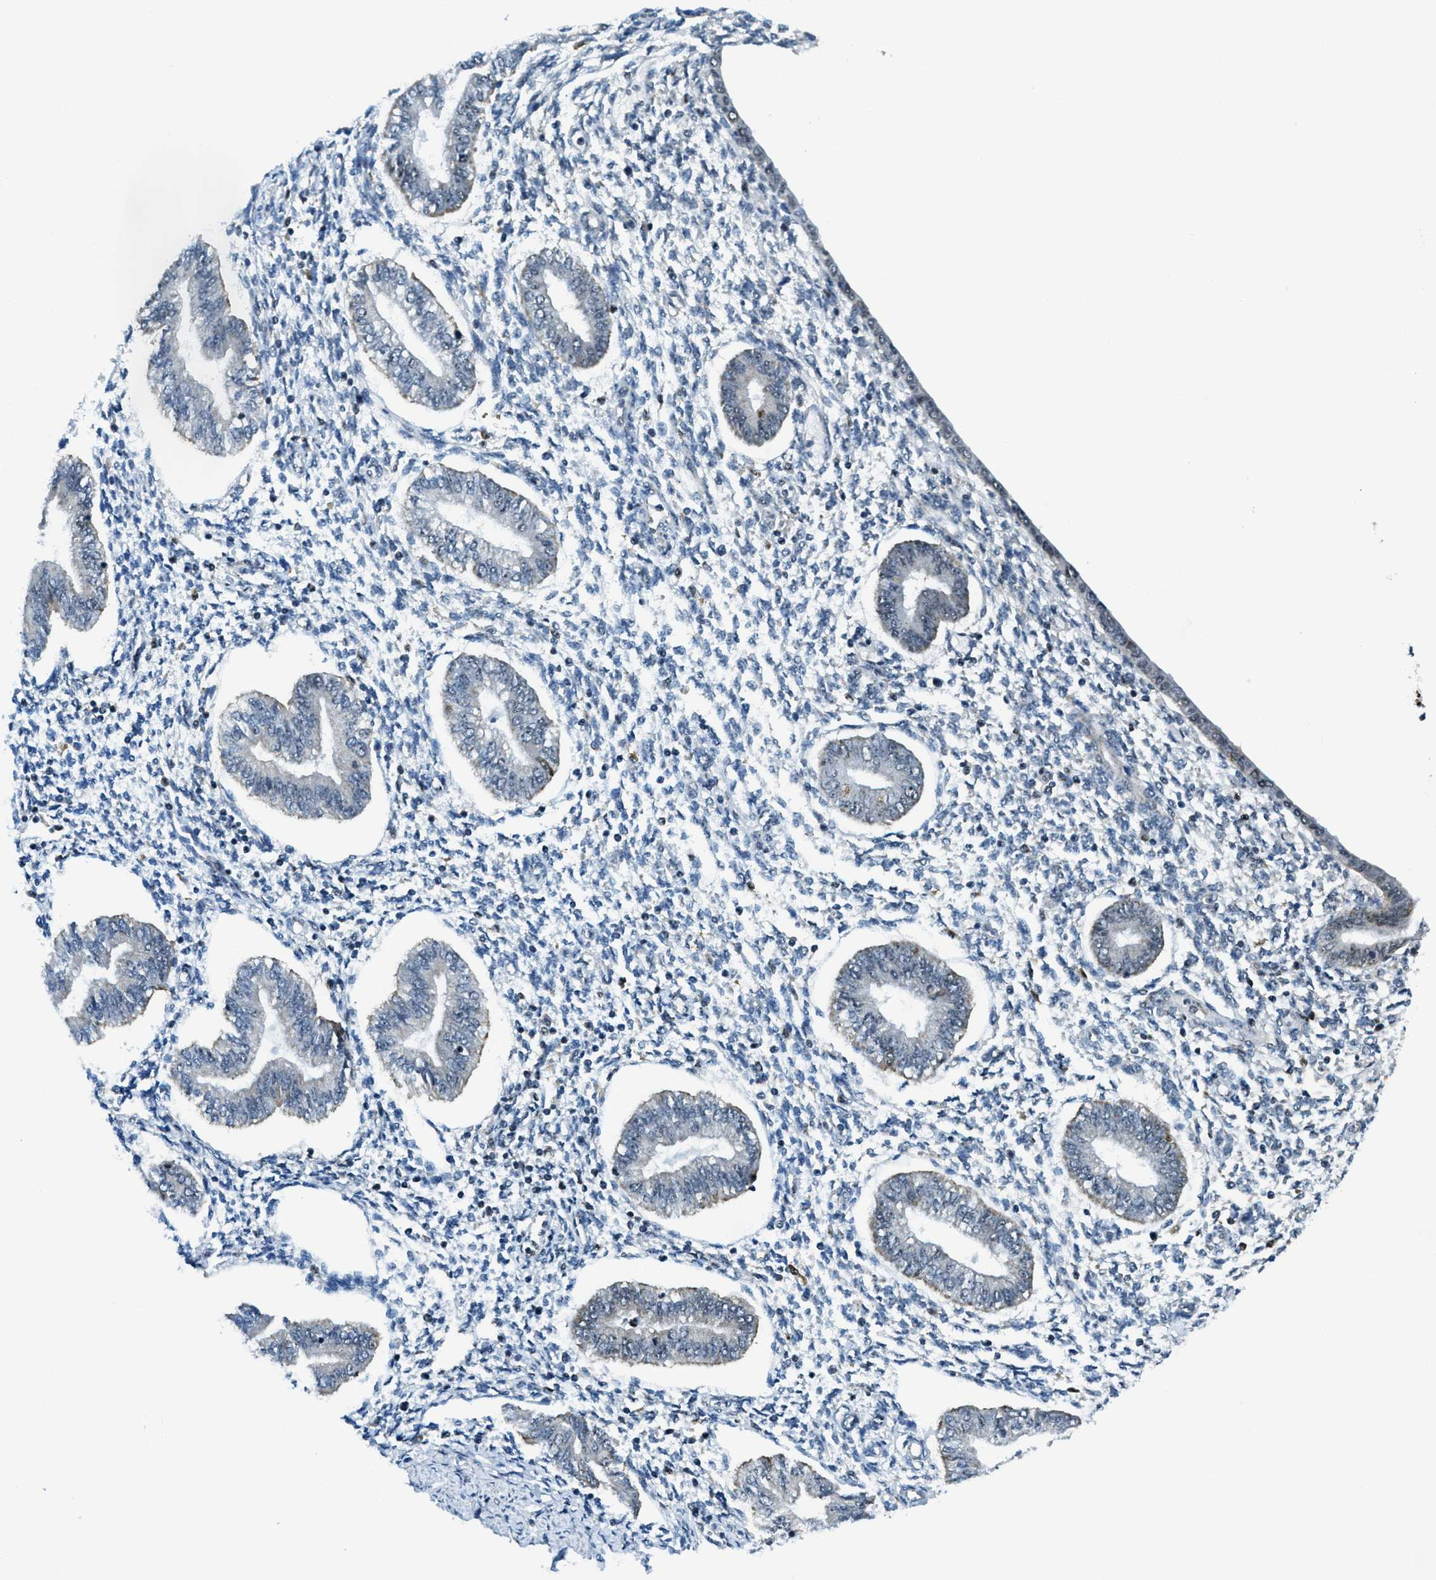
{"staining": {"intensity": "negative", "quantity": "none", "location": "none"}, "tissue": "endometrium", "cell_type": "Cells in endometrial stroma", "image_type": "normal", "snomed": [{"axis": "morphology", "description": "Normal tissue, NOS"}, {"axis": "topography", "description": "Endometrium"}], "caption": "High power microscopy micrograph of an immunohistochemistry image of benign endometrium, revealing no significant staining in cells in endometrial stroma.", "gene": "SP100", "patient": {"sex": "female", "age": 50}}